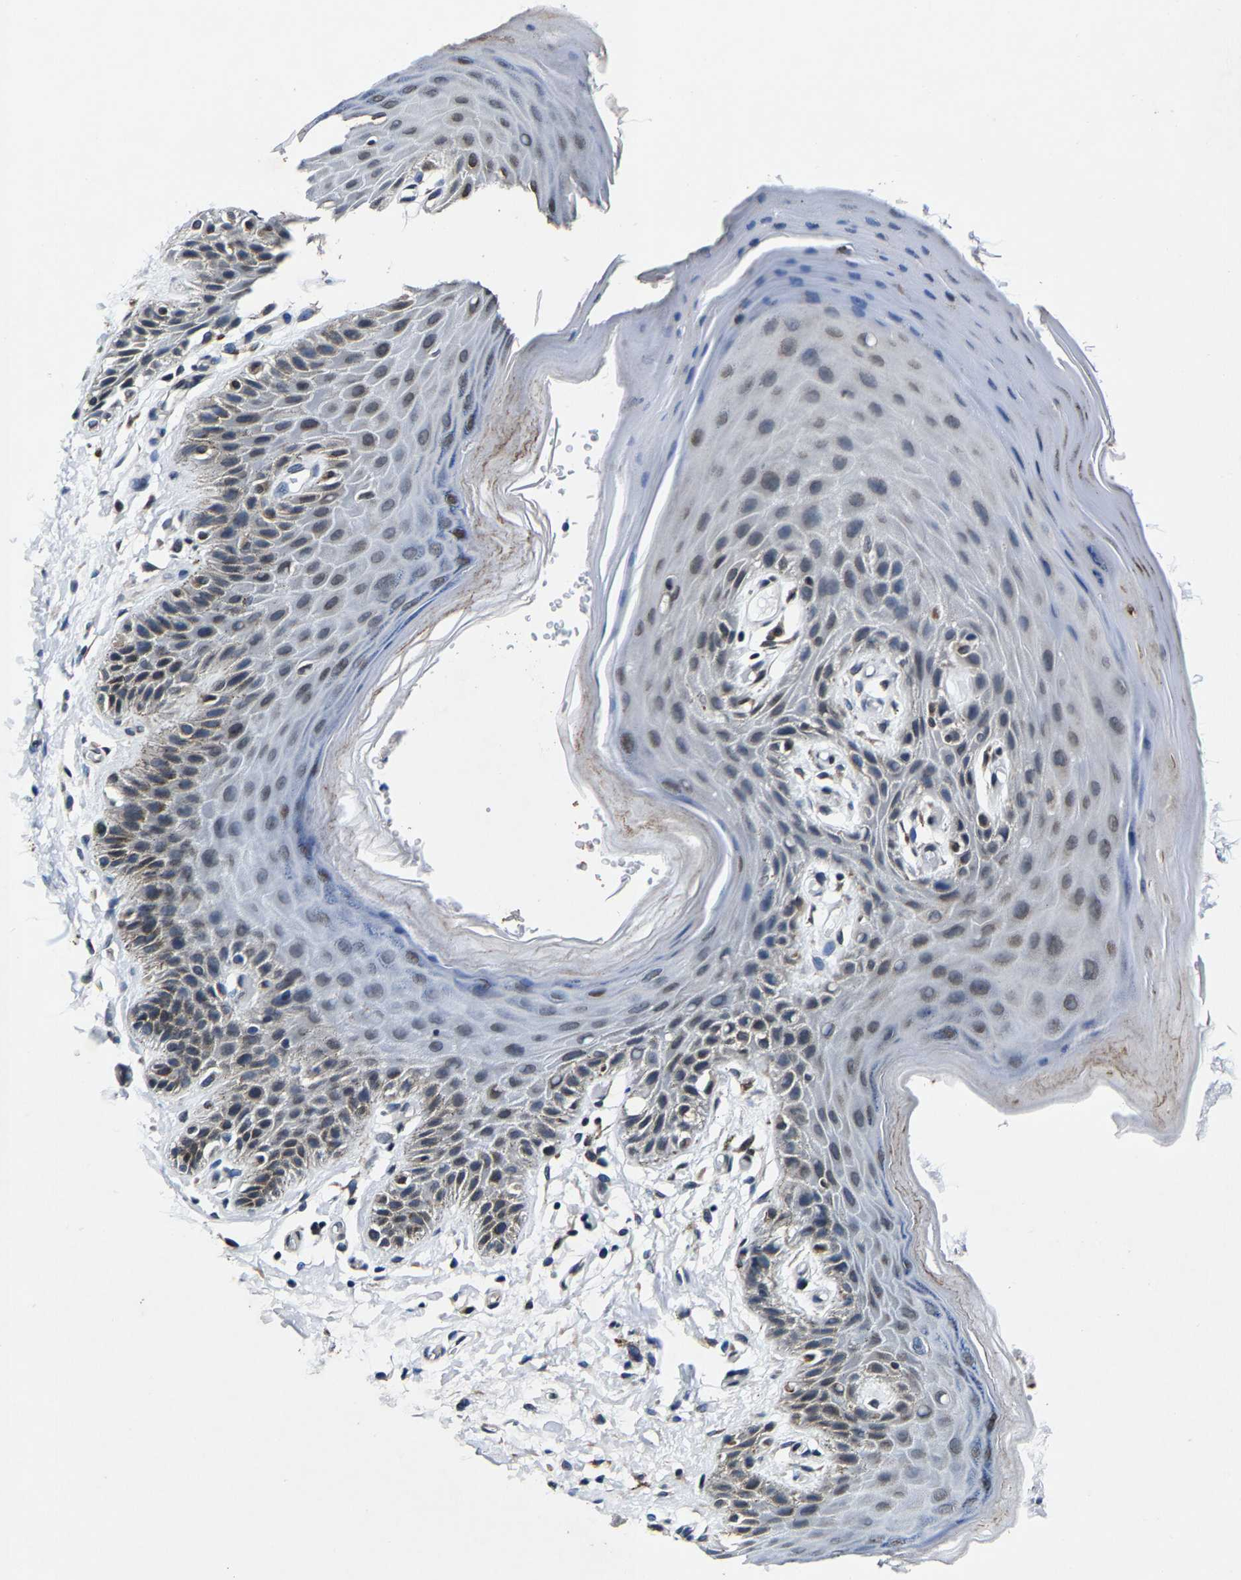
{"staining": {"intensity": "weak", "quantity": "25%-75%", "location": "cytoplasmic/membranous,nuclear"}, "tissue": "skin", "cell_type": "Epidermal cells", "image_type": "normal", "snomed": [{"axis": "morphology", "description": "Normal tissue, NOS"}, {"axis": "topography", "description": "Anal"}], "caption": "High-magnification brightfield microscopy of benign skin stained with DAB (3,3'-diaminobenzidine) (brown) and counterstained with hematoxylin (blue). epidermal cells exhibit weak cytoplasmic/membranous,nuclear expression is identified in about25%-75% of cells.", "gene": "UBN2", "patient": {"sex": "male", "age": 44}}